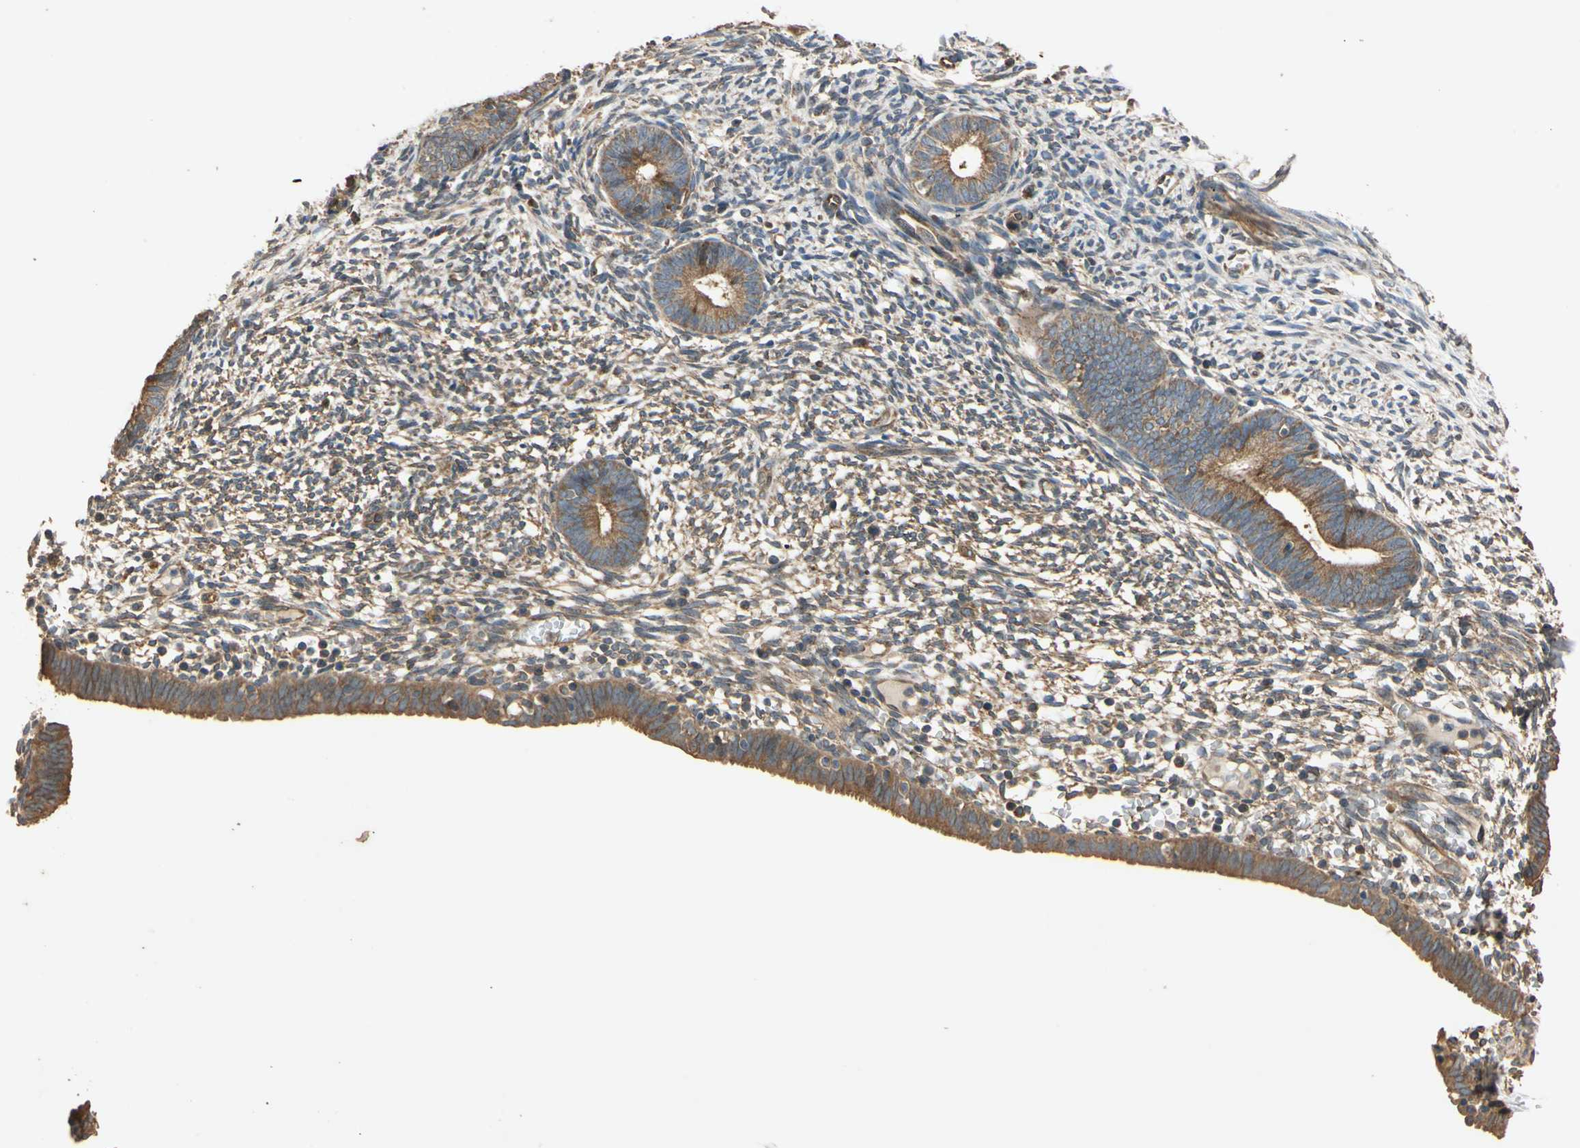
{"staining": {"intensity": "moderate", "quantity": "25%-75%", "location": "cytoplasmic/membranous"}, "tissue": "endometrium", "cell_type": "Cells in endometrial stroma", "image_type": "normal", "snomed": [{"axis": "morphology", "description": "Normal tissue, NOS"}, {"axis": "morphology", "description": "Atrophy, NOS"}, {"axis": "topography", "description": "Uterus"}, {"axis": "topography", "description": "Endometrium"}], "caption": "DAB immunohistochemical staining of benign endometrium demonstrates moderate cytoplasmic/membranous protein staining in approximately 25%-75% of cells in endometrial stroma. (DAB (3,3'-diaminobenzidine) IHC, brown staining for protein, blue staining for nuclei).", "gene": "MGRN1", "patient": {"sex": "female", "age": 68}}